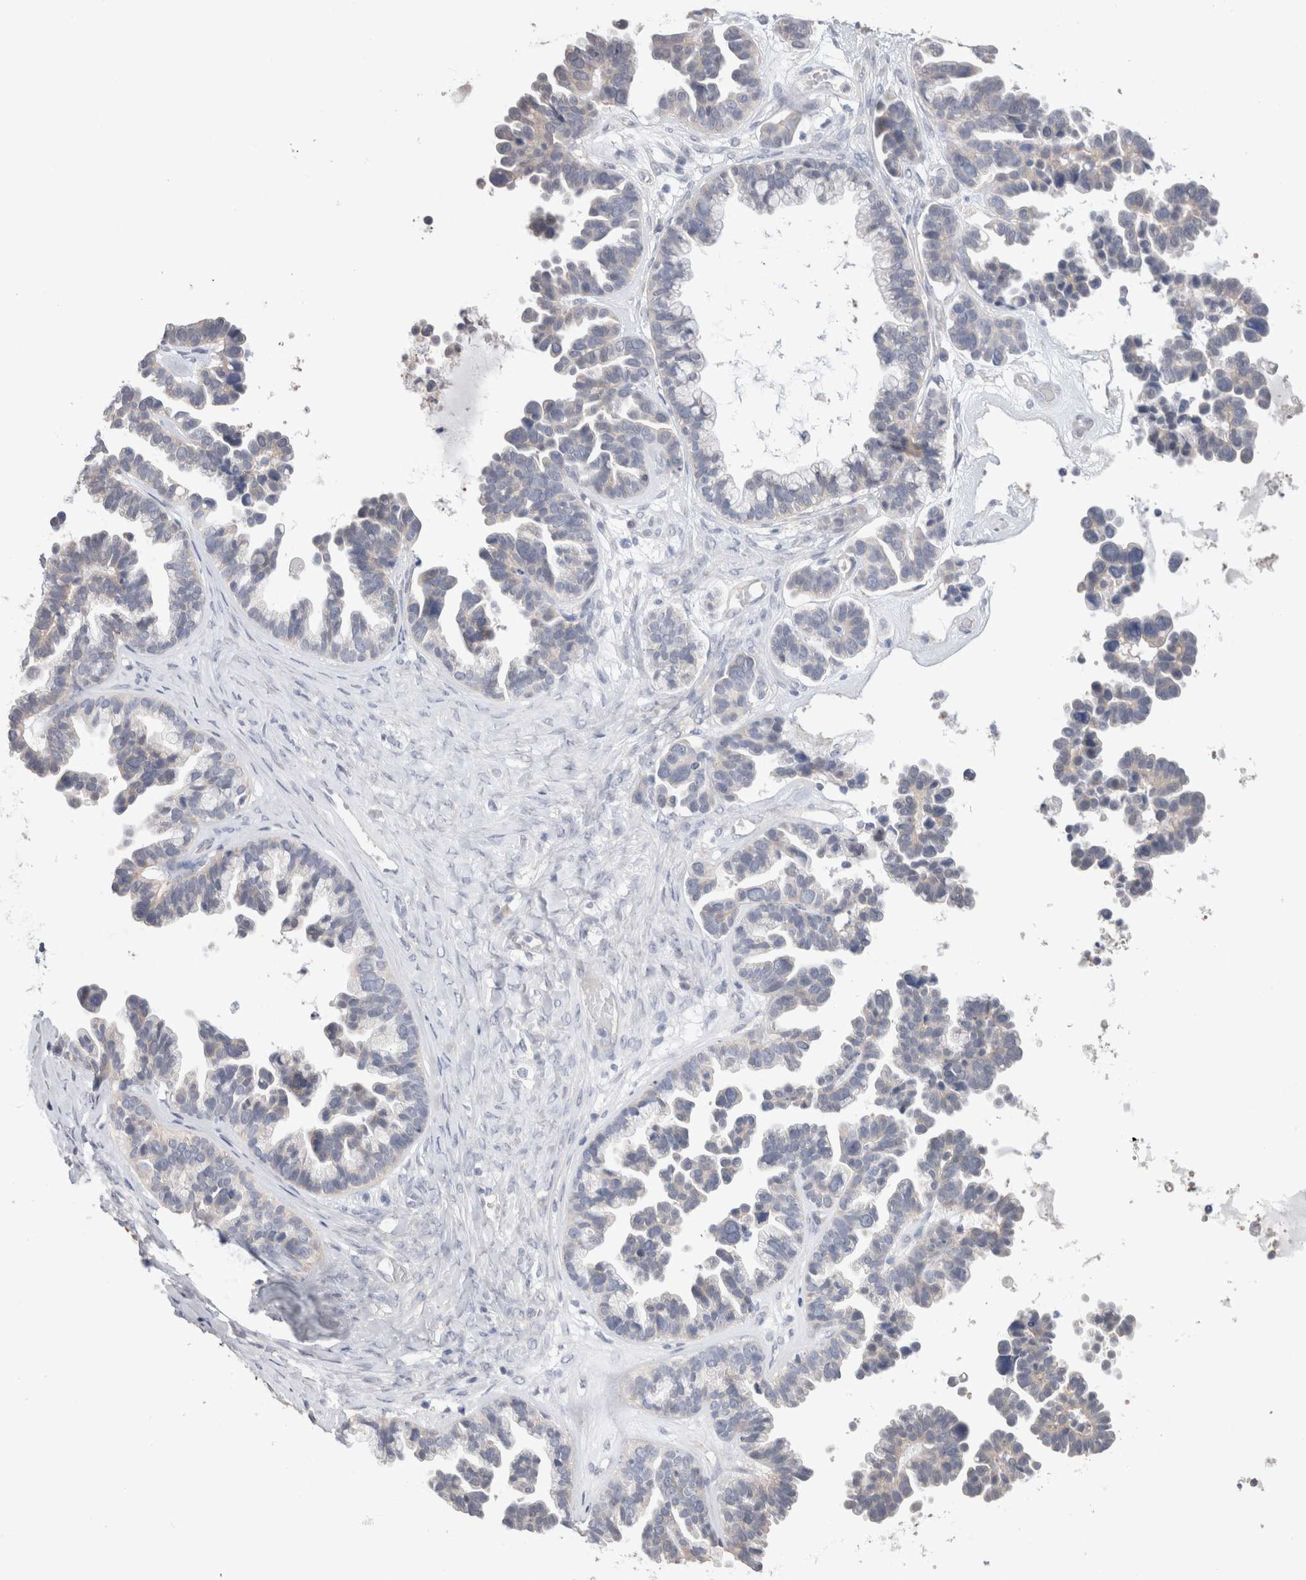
{"staining": {"intensity": "negative", "quantity": "none", "location": "none"}, "tissue": "ovarian cancer", "cell_type": "Tumor cells", "image_type": "cancer", "snomed": [{"axis": "morphology", "description": "Cystadenocarcinoma, serous, NOS"}, {"axis": "topography", "description": "Ovary"}], "caption": "Serous cystadenocarcinoma (ovarian) was stained to show a protein in brown. There is no significant expression in tumor cells.", "gene": "DMD", "patient": {"sex": "female", "age": 56}}